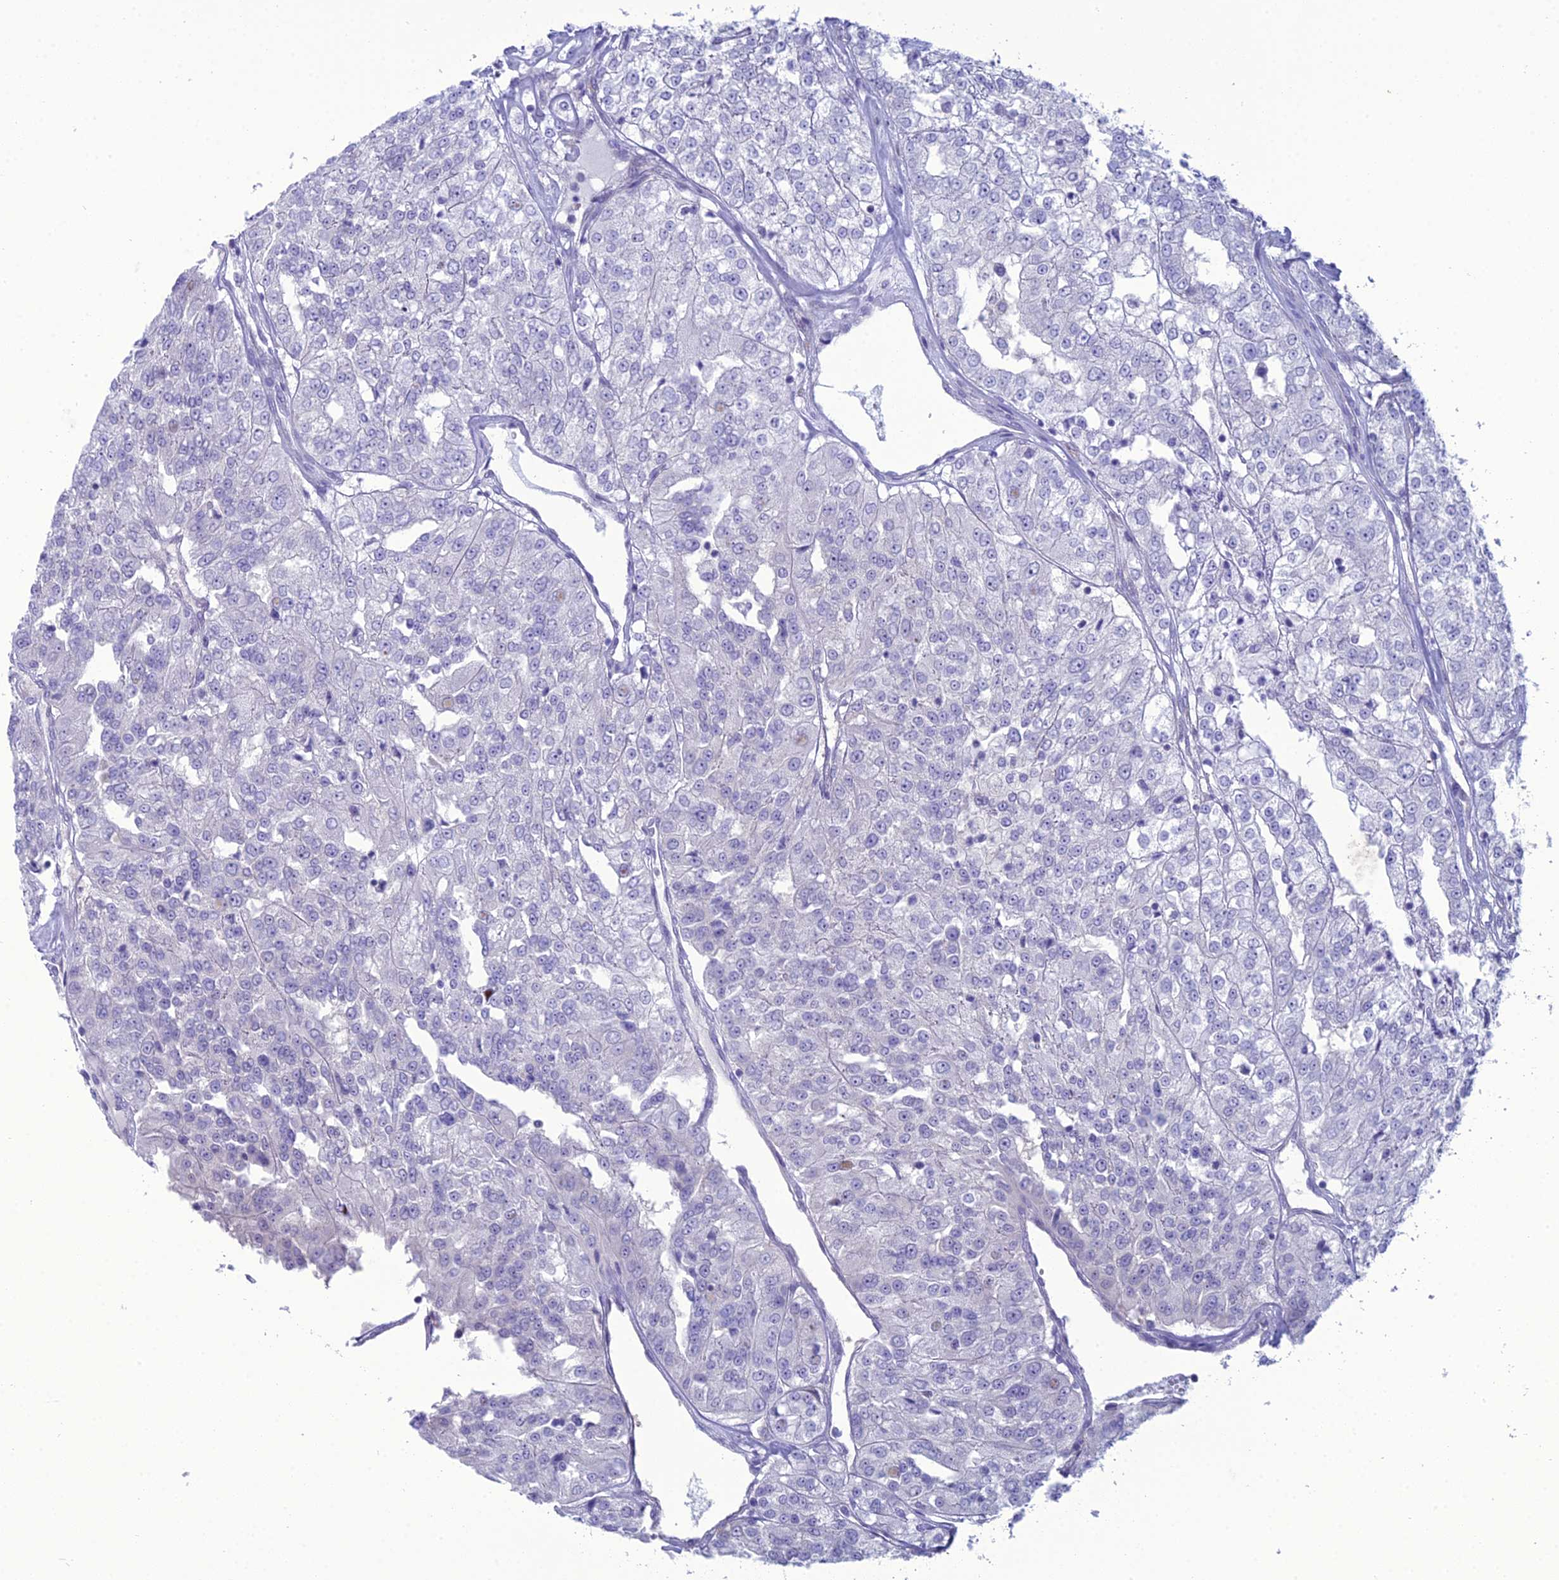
{"staining": {"intensity": "negative", "quantity": "none", "location": "none"}, "tissue": "renal cancer", "cell_type": "Tumor cells", "image_type": "cancer", "snomed": [{"axis": "morphology", "description": "Adenocarcinoma, NOS"}, {"axis": "topography", "description": "Kidney"}], "caption": "This is an immunohistochemistry (IHC) image of human renal adenocarcinoma. There is no positivity in tumor cells.", "gene": "GNPNAT1", "patient": {"sex": "female", "age": 63}}